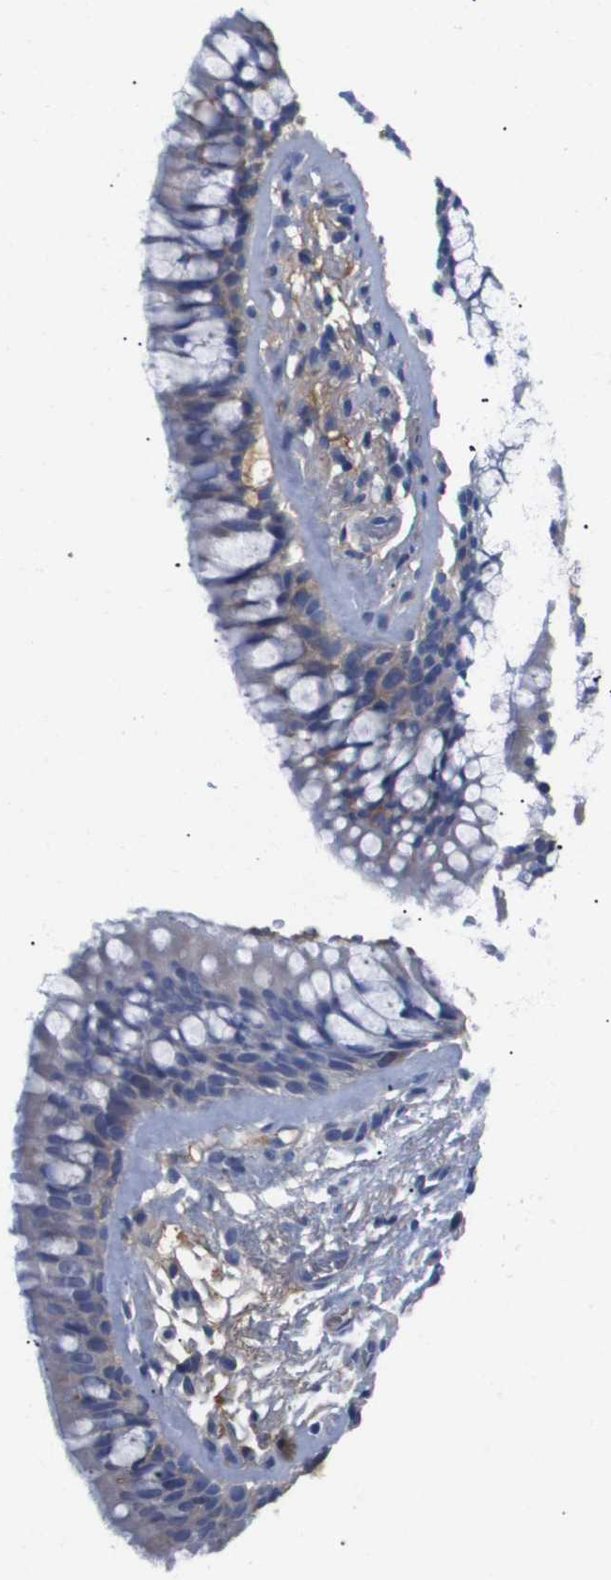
{"staining": {"intensity": "negative", "quantity": "none", "location": "none"}, "tissue": "adipose tissue", "cell_type": "Adipocytes", "image_type": "normal", "snomed": [{"axis": "morphology", "description": "Normal tissue, NOS"}, {"axis": "topography", "description": "Cartilage tissue"}, {"axis": "topography", "description": "Bronchus"}], "caption": "High magnification brightfield microscopy of benign adipose tissue stained with DAB (brown) and counterstained with hematoxylin (blue): adipocytes show no significant expression. (Stains: DAB (3,3'-diaminobenzidine) IHC with hematoxylin counter stain, Microscopy: brightfield microscopy at high magnification).", "gene": "SERPINA6", "patient": {"sex": "female", "age": 53}}